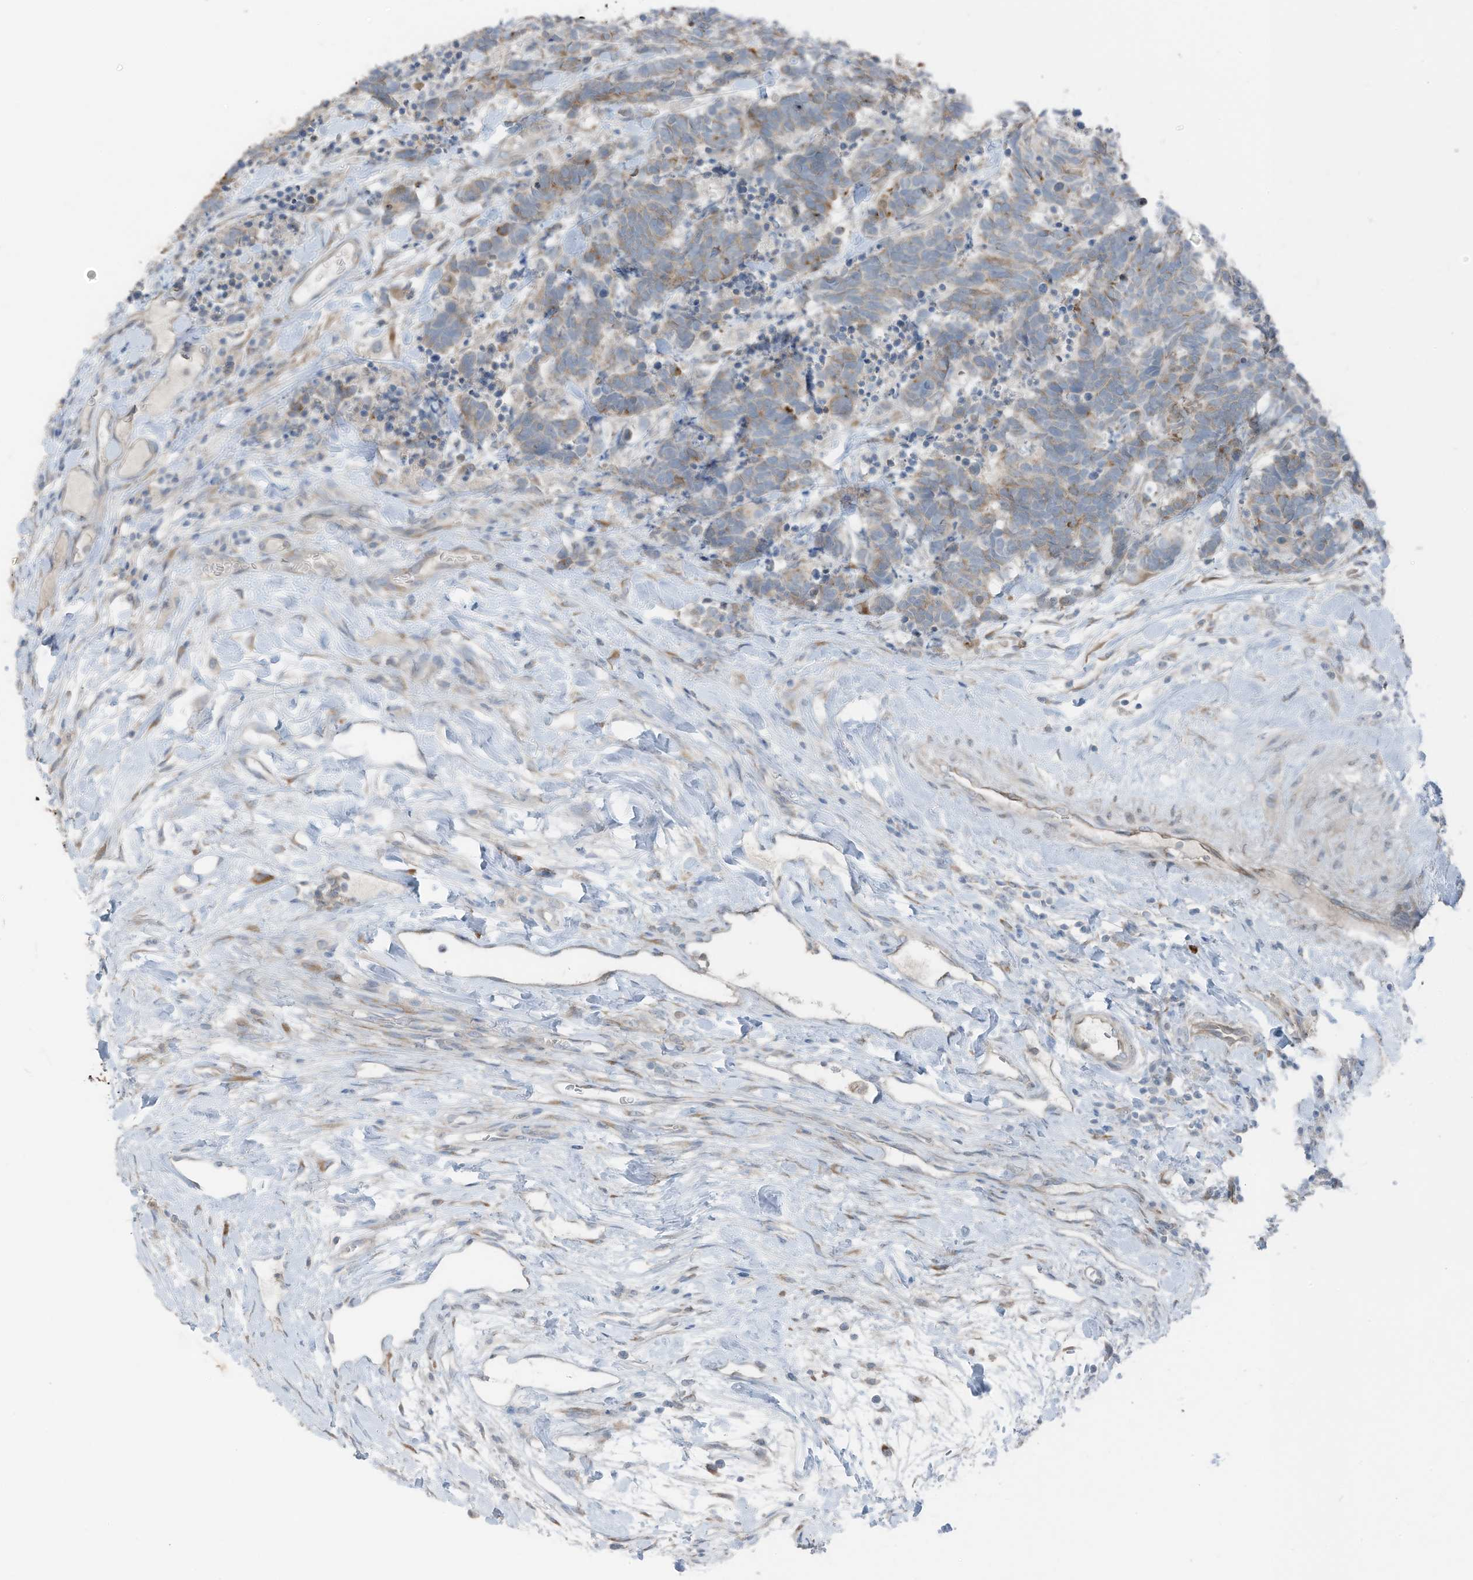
{"staining": {"intensity": "moderate", "quantity": "<25%", "location": "cytoplasmic/membranous"}, "tissue": "carcinoid", "cell_type": "Tumor cells", "image_type": "cancer", "snomed": [{"axis": "morphology", "description": "Carcinoma, NOS"}, {"axis": "morphology", "description": "Carcinoid, malignant, NOS"}, {"axis": "topography", "description": "Urinary bladder"}], "caption": "Moderate cytoplasmic/membranous expression for a protein is seen in about <25% of tumor cells of carcinoma using IHC.", "gene": "ARHGEF33", "patient": {"sex": "male", "age": 57}}